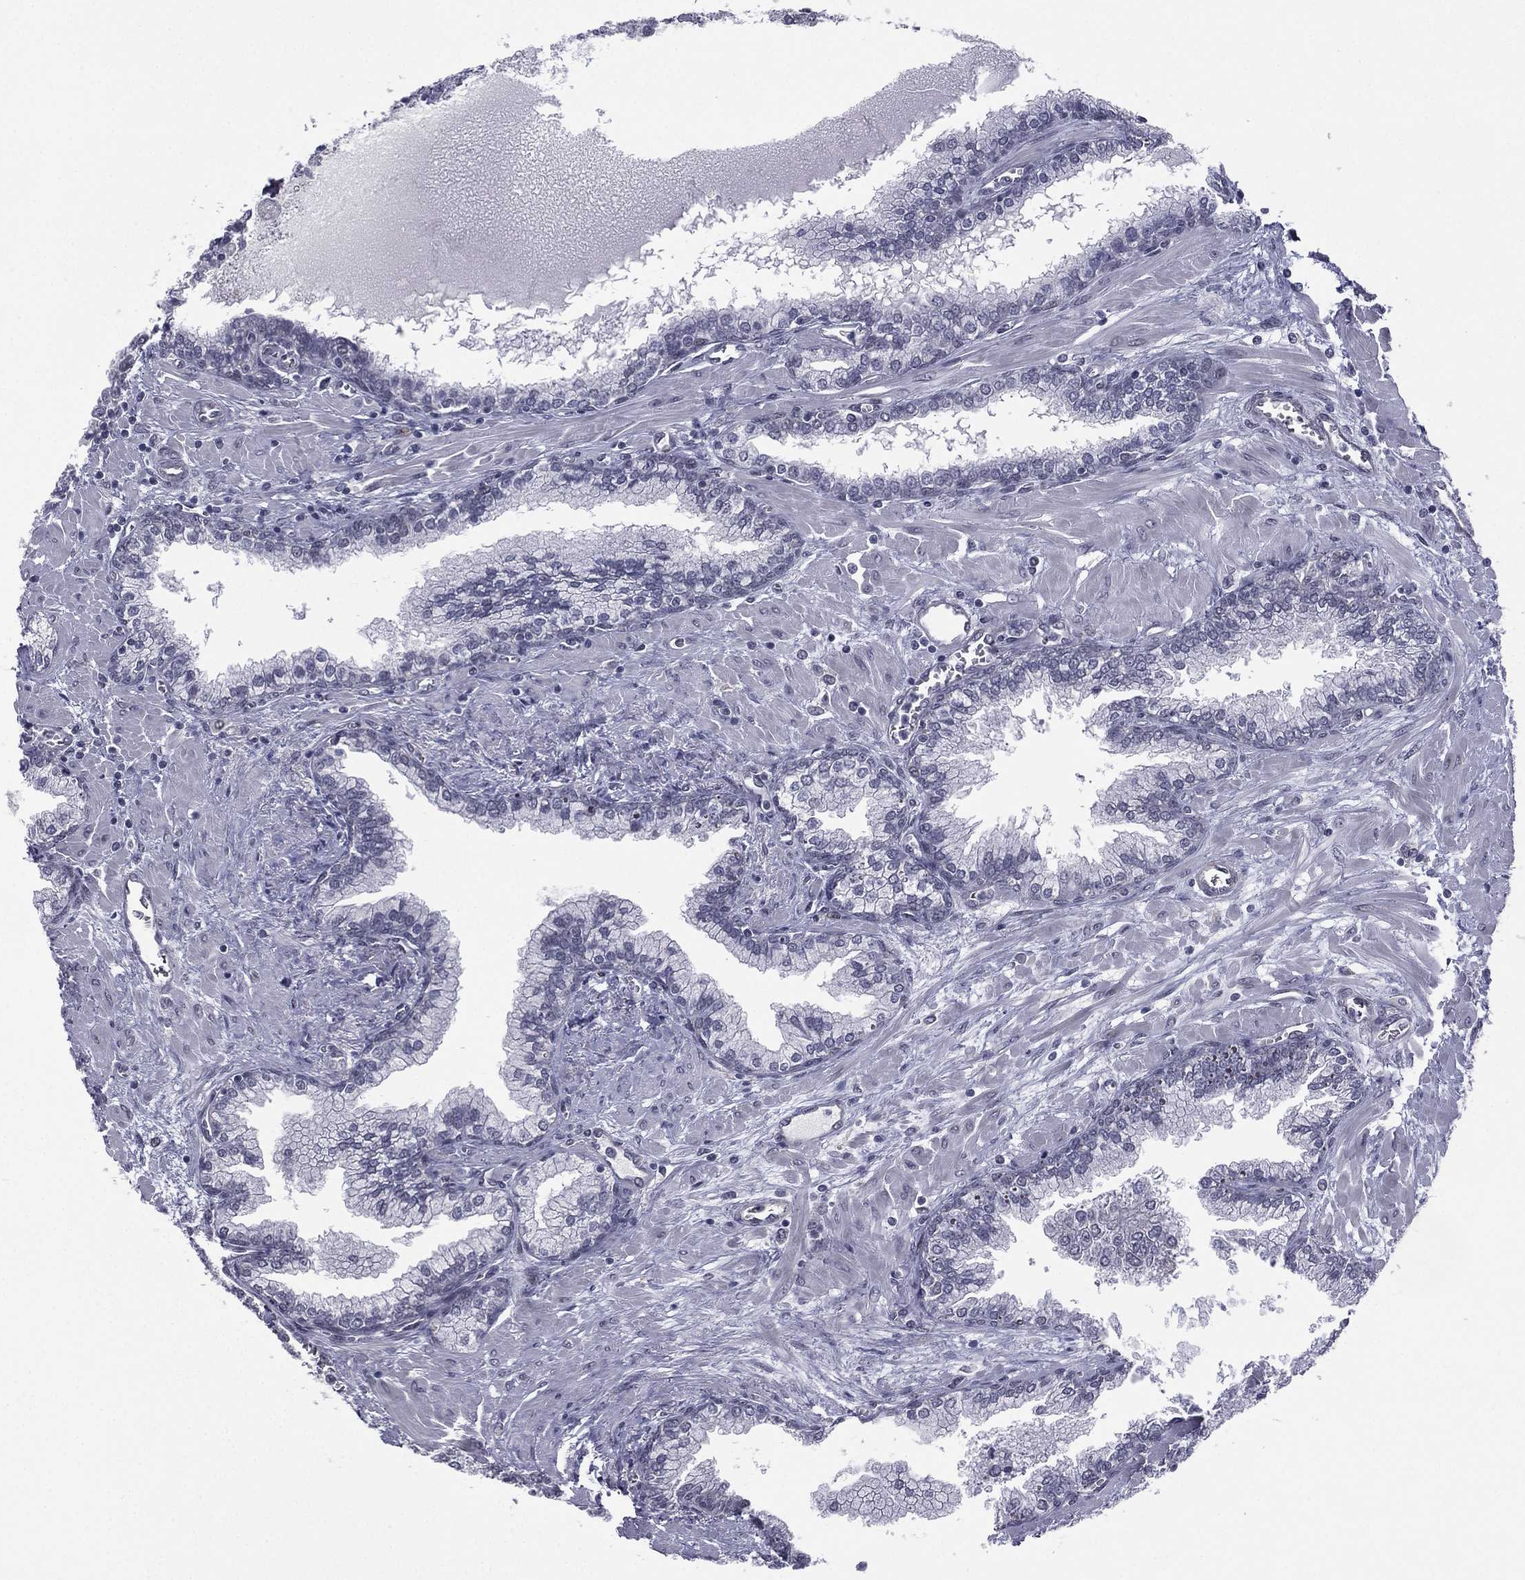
{"staining": {"intensity": "negative", "quantity": "none", "location": "none"}, "tissue": "prostate cancer", "cell_type": "Tumor cells", "image_type": "cancer", "snomed": [{"axis": "morphology", "description": "Adenocarcinoma, NOS"}, {"axis": "topography", "description": "Prostate and seminal vesicle, NOS"}, {"axis": "topography", "description": "Prostate"}], "caption": "High magnification brightfield microscopy of prostate cancer (adenocarcinoma) stained with DAB (3,3'-diaminobenzidine) (brown) and counterstained with hematoxylin (blue): tumor cells show no significant staining. (Brightfield microscopy of DAB immunohistochemistry (IHC) at high magnification).", "gene": "ACTRT2", "patient": {"sex": "male", "age": 62}}